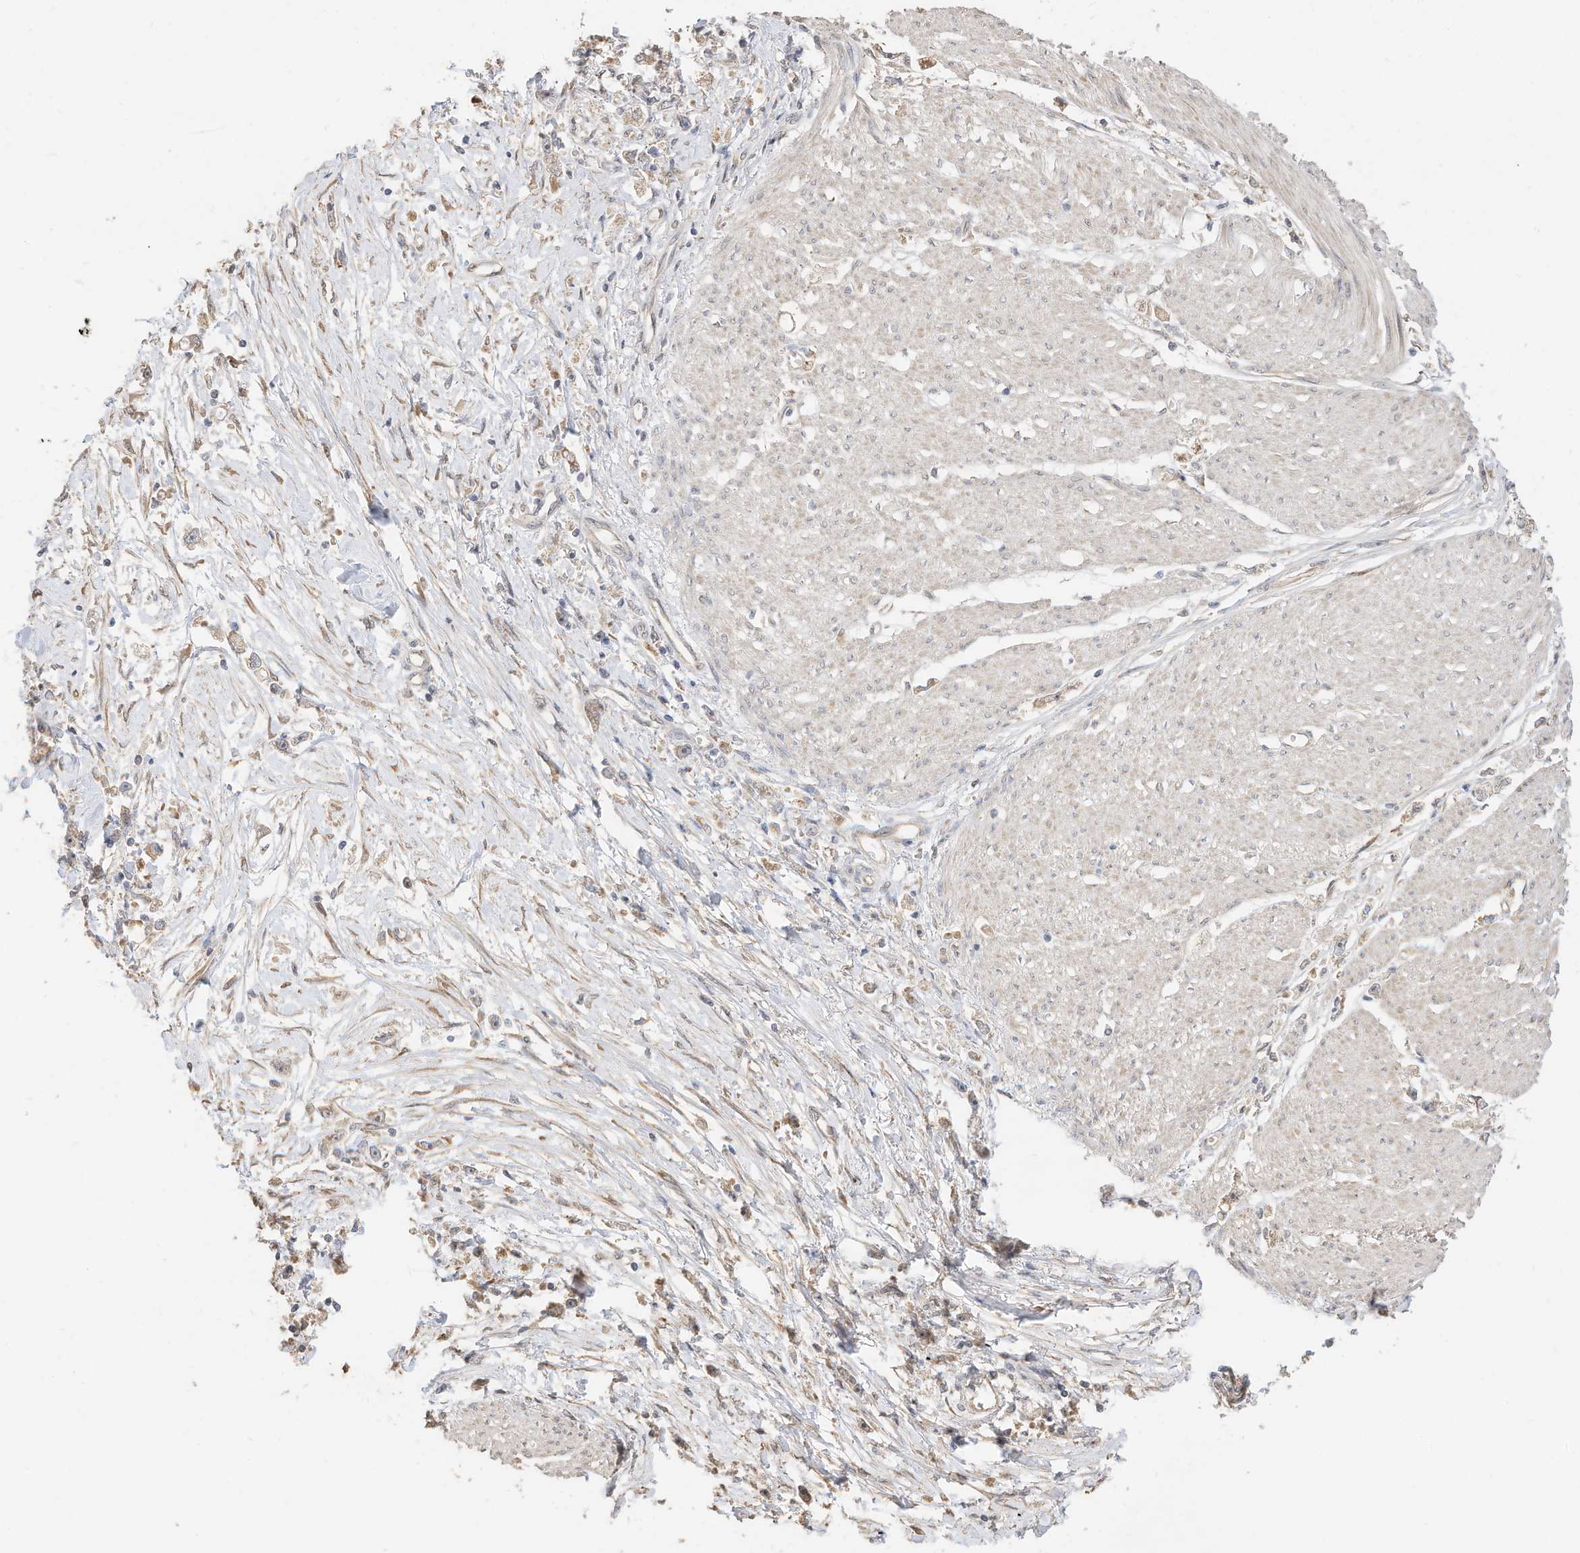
{"staining": {"intensity": "negative", "quantity": "none", "location": "none"}, "tissue": "stomach cancer", "cell_type": "Tumor cells", "image_type": "cancer", "snomed": [{"axis": "morphology", "description": "Adenocarcinoma, NOS"}, {"axis": "topography", "description": "Stomach"}], "caption": "Protein analysis of stomach cancer (adenocarcinoma) exhibits no significant positivity in tumor cells.", "gene": "CAGE1", "patient": {"sex": "female", "age": 59}}